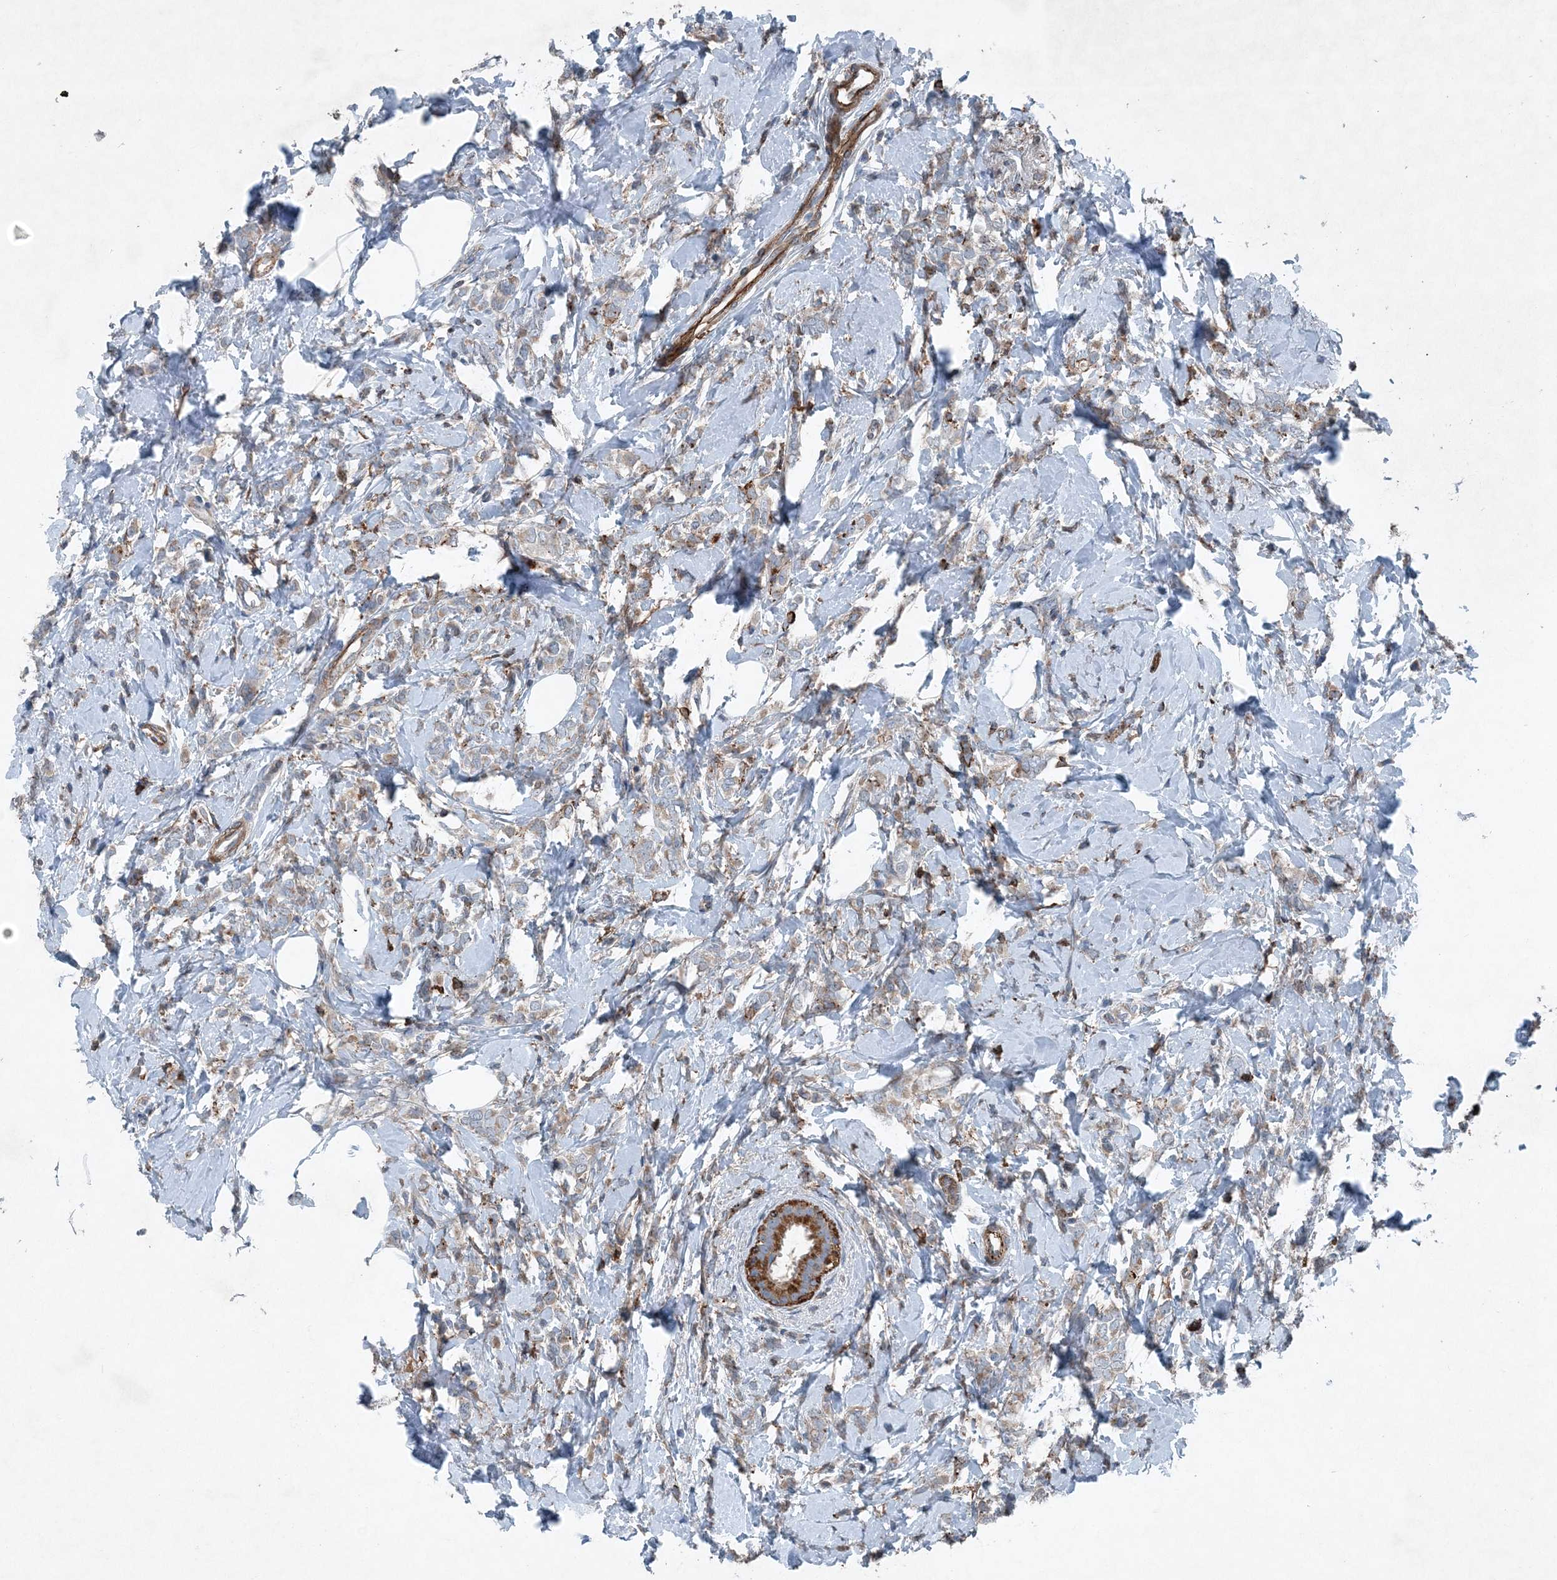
{"staining": {"intensity": "weak", "quantity": "<25%", "location": "cytoplasmic/membranous"}, "tissue": "breast cancer", "cell_type": "Tumor cells", "image_type": "cancer", "snomed": [{"axis": "morphology", "description": "Lobular carcinoma"}, {"axis": "topography", "description": "Breast"}], "caption": "Lobular carcinoma (breast) was stained to show a protein in brown. There is no significant positivity in tumor cells.", "gene": "DGUOK", "patient": {"sex": "female", "age": 47}}